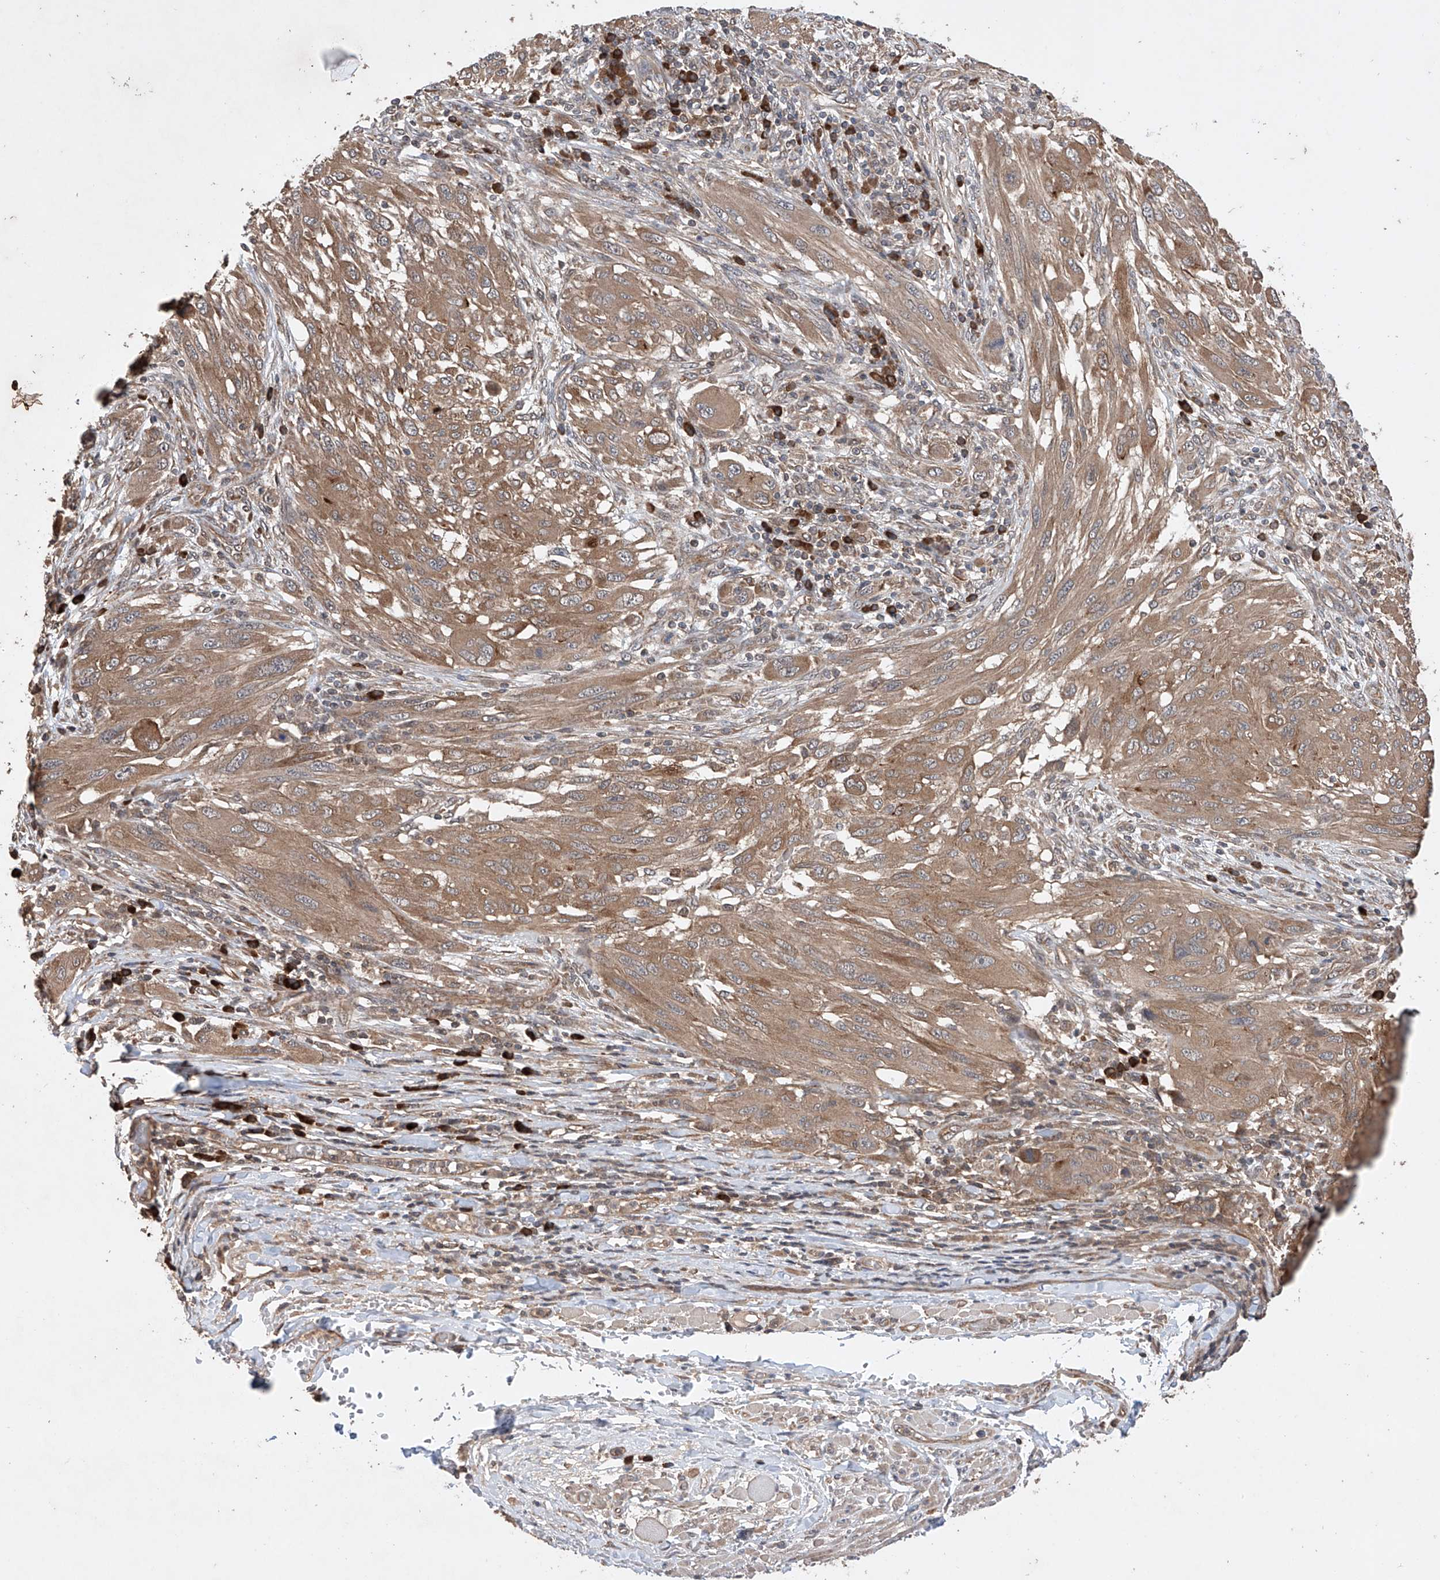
{"staining": {"intensity": "moderate", "quantity": ">75%", "location": "cytoplasmic/membranous"}, "tissue": "melanoma", "cell_type": "Tumor cells", "image_type": "cancer", "snomed": [{"axis": "morphology", "description": "Malignant melanoma, NOS"}, {"axis": "topography", "description": "Skin"}], "caption": "Brown immunohistochemical staining in melanoma exhibits moderate cytoplasmic/membranous positivity in about >75% of tumor cells.", "gene": "LURAP1", "patient": {"sex": "female", "age": 91}}